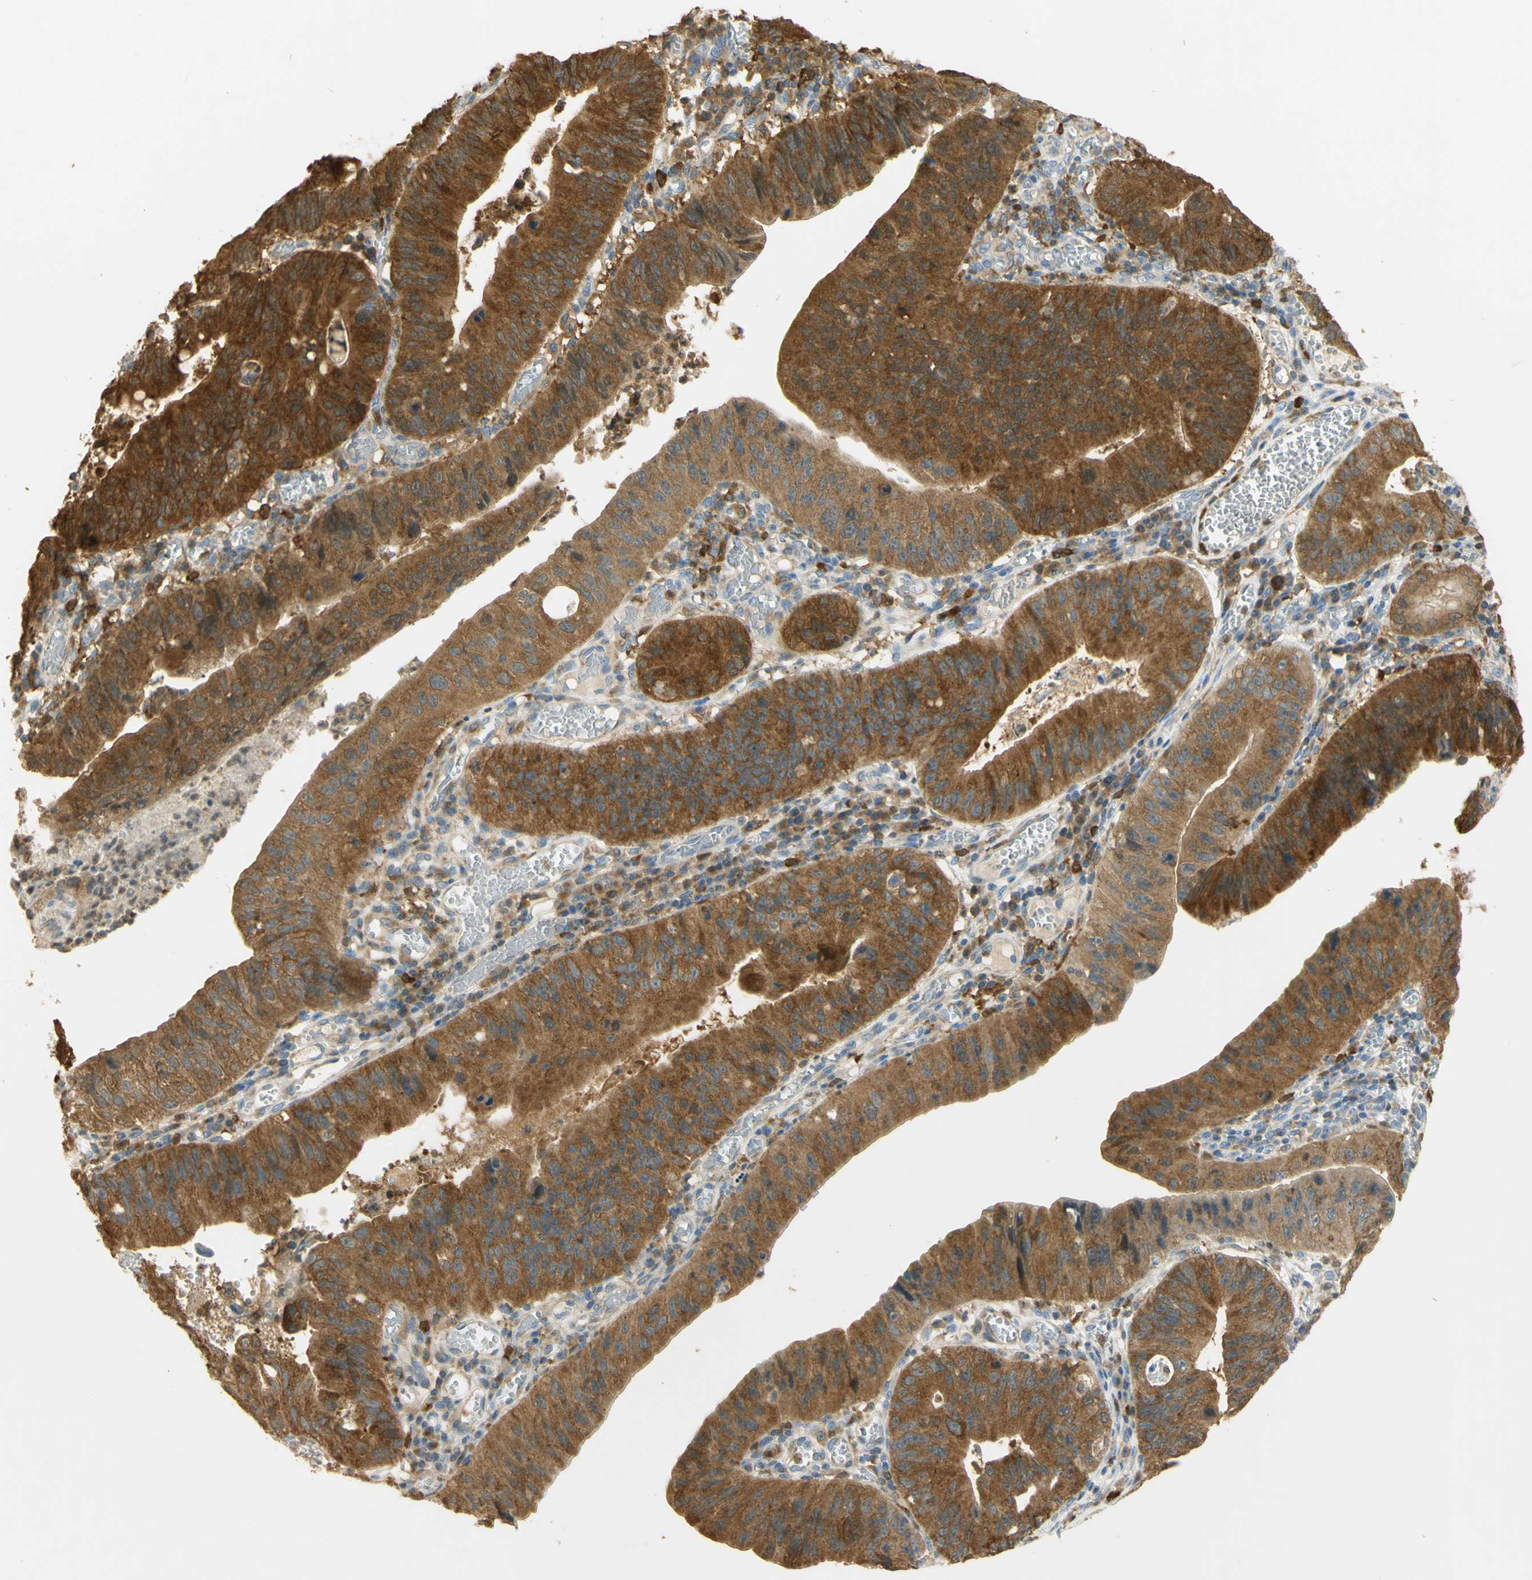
{"staining": {"intensity": "moderate", "quantity": ">75%", "location": "cytoplasmic/membranous"}, "tissue": "stomach cancer", "cell_type": "Tumor cells", "image_type": "cancer", "snomed": [{"axis": "morphology", "description": "Adenocarcinoma, NOS"}, {"axis": "topography", "description": "Stomach"}], "caption": "Immunohistochemistry (IHC) image of neoplastic tissue: stomach cancer (adenocarcinoma) stained using immunohistochemistry (IHC) displays medium levels of moderate protein expression localized specifically in the cytoplasmic/membranous of tumor cells, appearing as a cytoplasmic/membranous brown color.", "gene": "PAK1", "patient": {"sex": "male", "age": 59}}